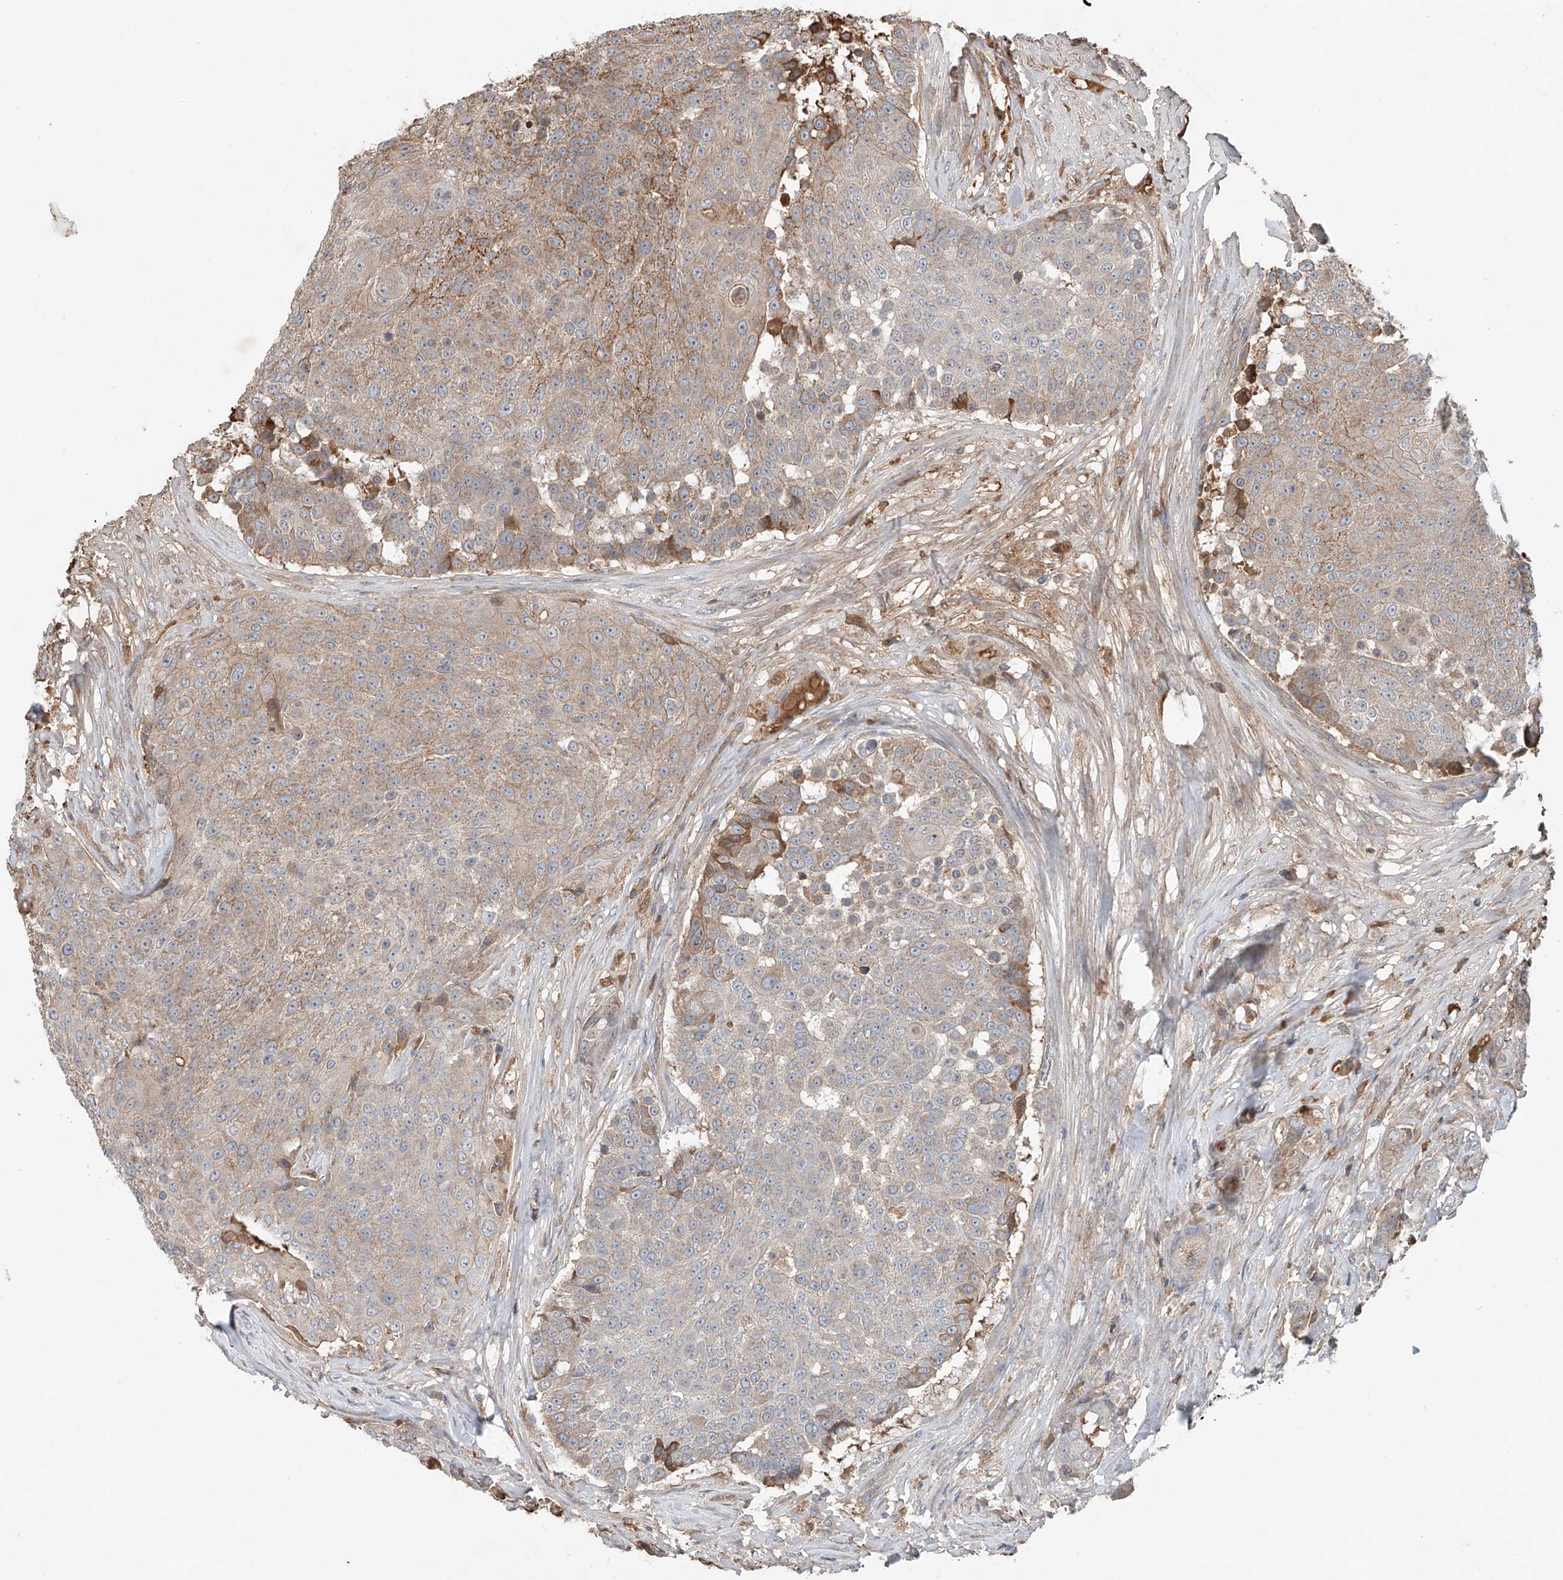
{"staining": {"intensity": "moderate", "quantity": "25%-75%", "location": "cytoplasmic/membranous"}, "tissue": "urothelial cancer", "cell_type": "Tumor cells", "image_type": "cancer", "snomed": [{"axis": "morphology", "description": "Urothelial carcinoma, High grade"}, {"axis": "topography", "description": "Urinary bladder"}], "caption": "Protein analysis of urothelial carcinoma (high-grade) tissue demonstrates moderate cytoplasmic/membranous positivity in about 25%-75% of tumor cells.", "gene": "ADAM23", "patient": {"sex": "female", "age": 63}}